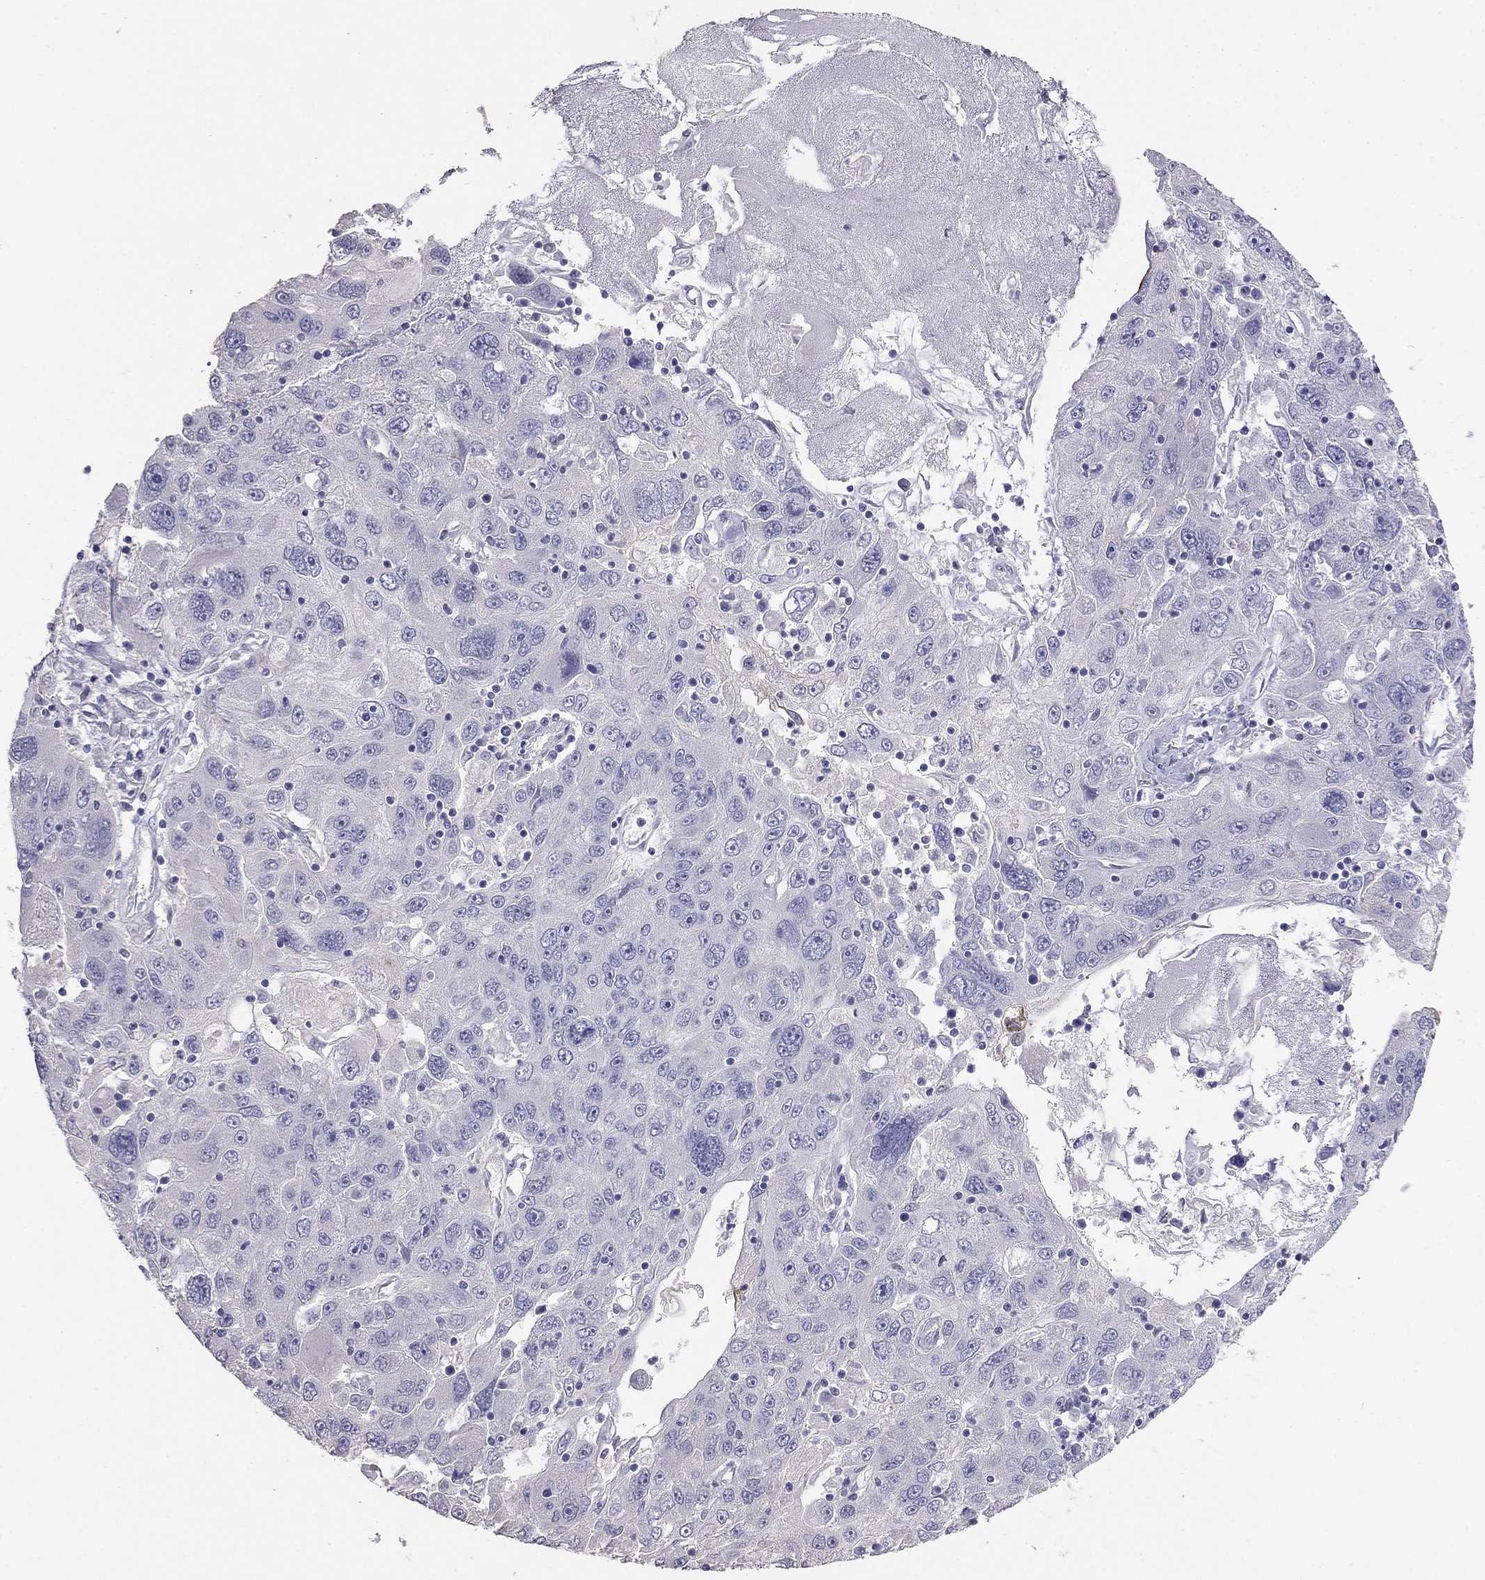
{"staining": {"intensity": "negative", "quantity": "none", "location": "none"}, "tissue": "stomach cancer", "cell_type": "Tumor cells", "image_type": "cancer", "snomed": [{"axis": "morphology", "description": "Adenocarcinoma, NOS"}, {"axis": "topography", "description": "Stomach"}], "caption": "Human stomach adenocarcinoma stained for a protein using immunohistochemistry reveals no staining in tumor cells.", "gene": "LY6H", "patient": {"sex": "male", "age": 56}}